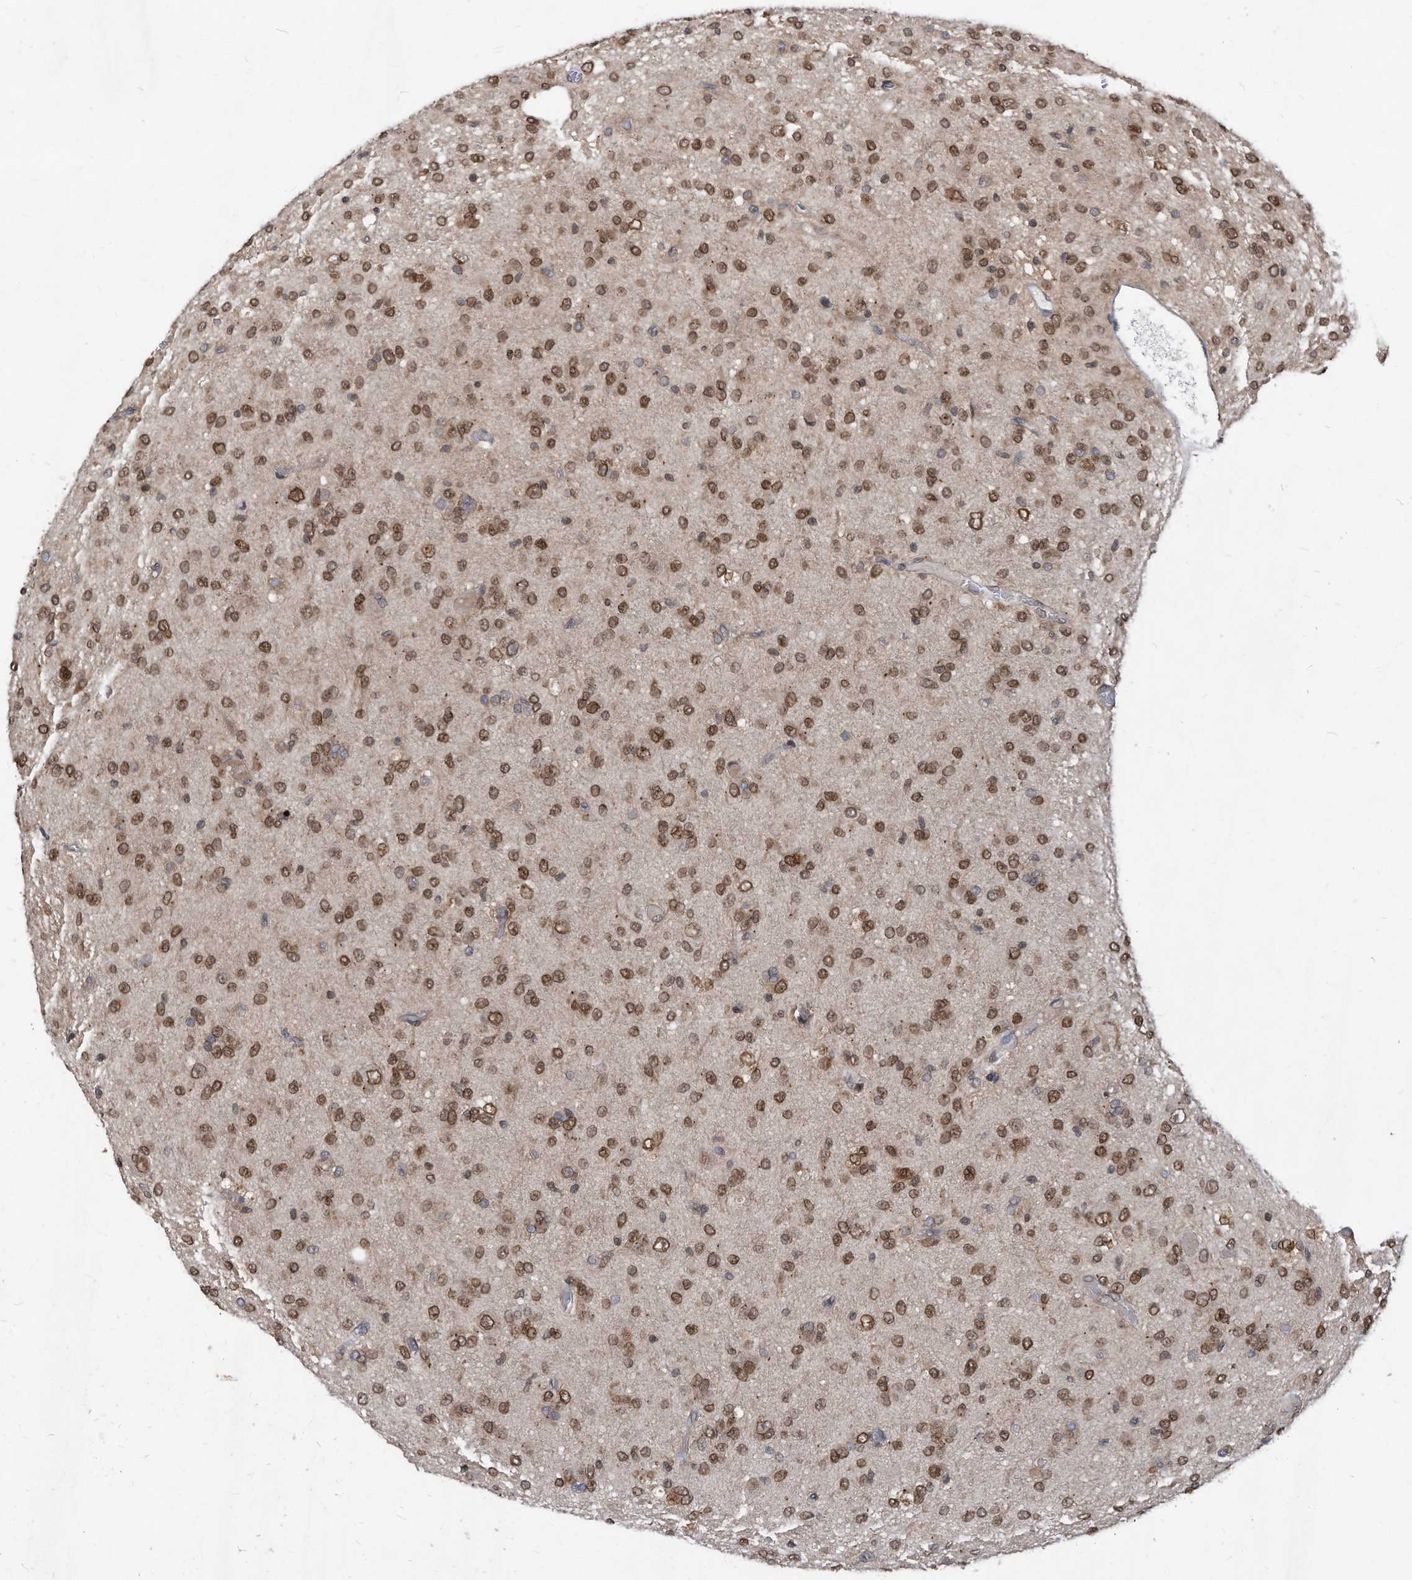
{"staining": {"intensity": "moderate", "quantity": ">75%", "location": "nuclear"}, "tissue": "glioma", "cell_type": "Tumor cells", "image_type": "cancer", "snomed": [{"axis": "morphology", "description": "Glioma, malignant, High grade"}, {"axis": "topography", "description": "Brain"}], "caption": "Protein staining of high-grade glioma (malignant) tissue reveals moderate nuclear expression in approximately >75% of tumor cells. The staining was performed using DAB to visualize the protein expression in brown, while the nuclei were stained in blue with hematoxylin (Magnification: 20x).", "gene": "KPNB1", "patient": {"sex": "female", "age": 59}}